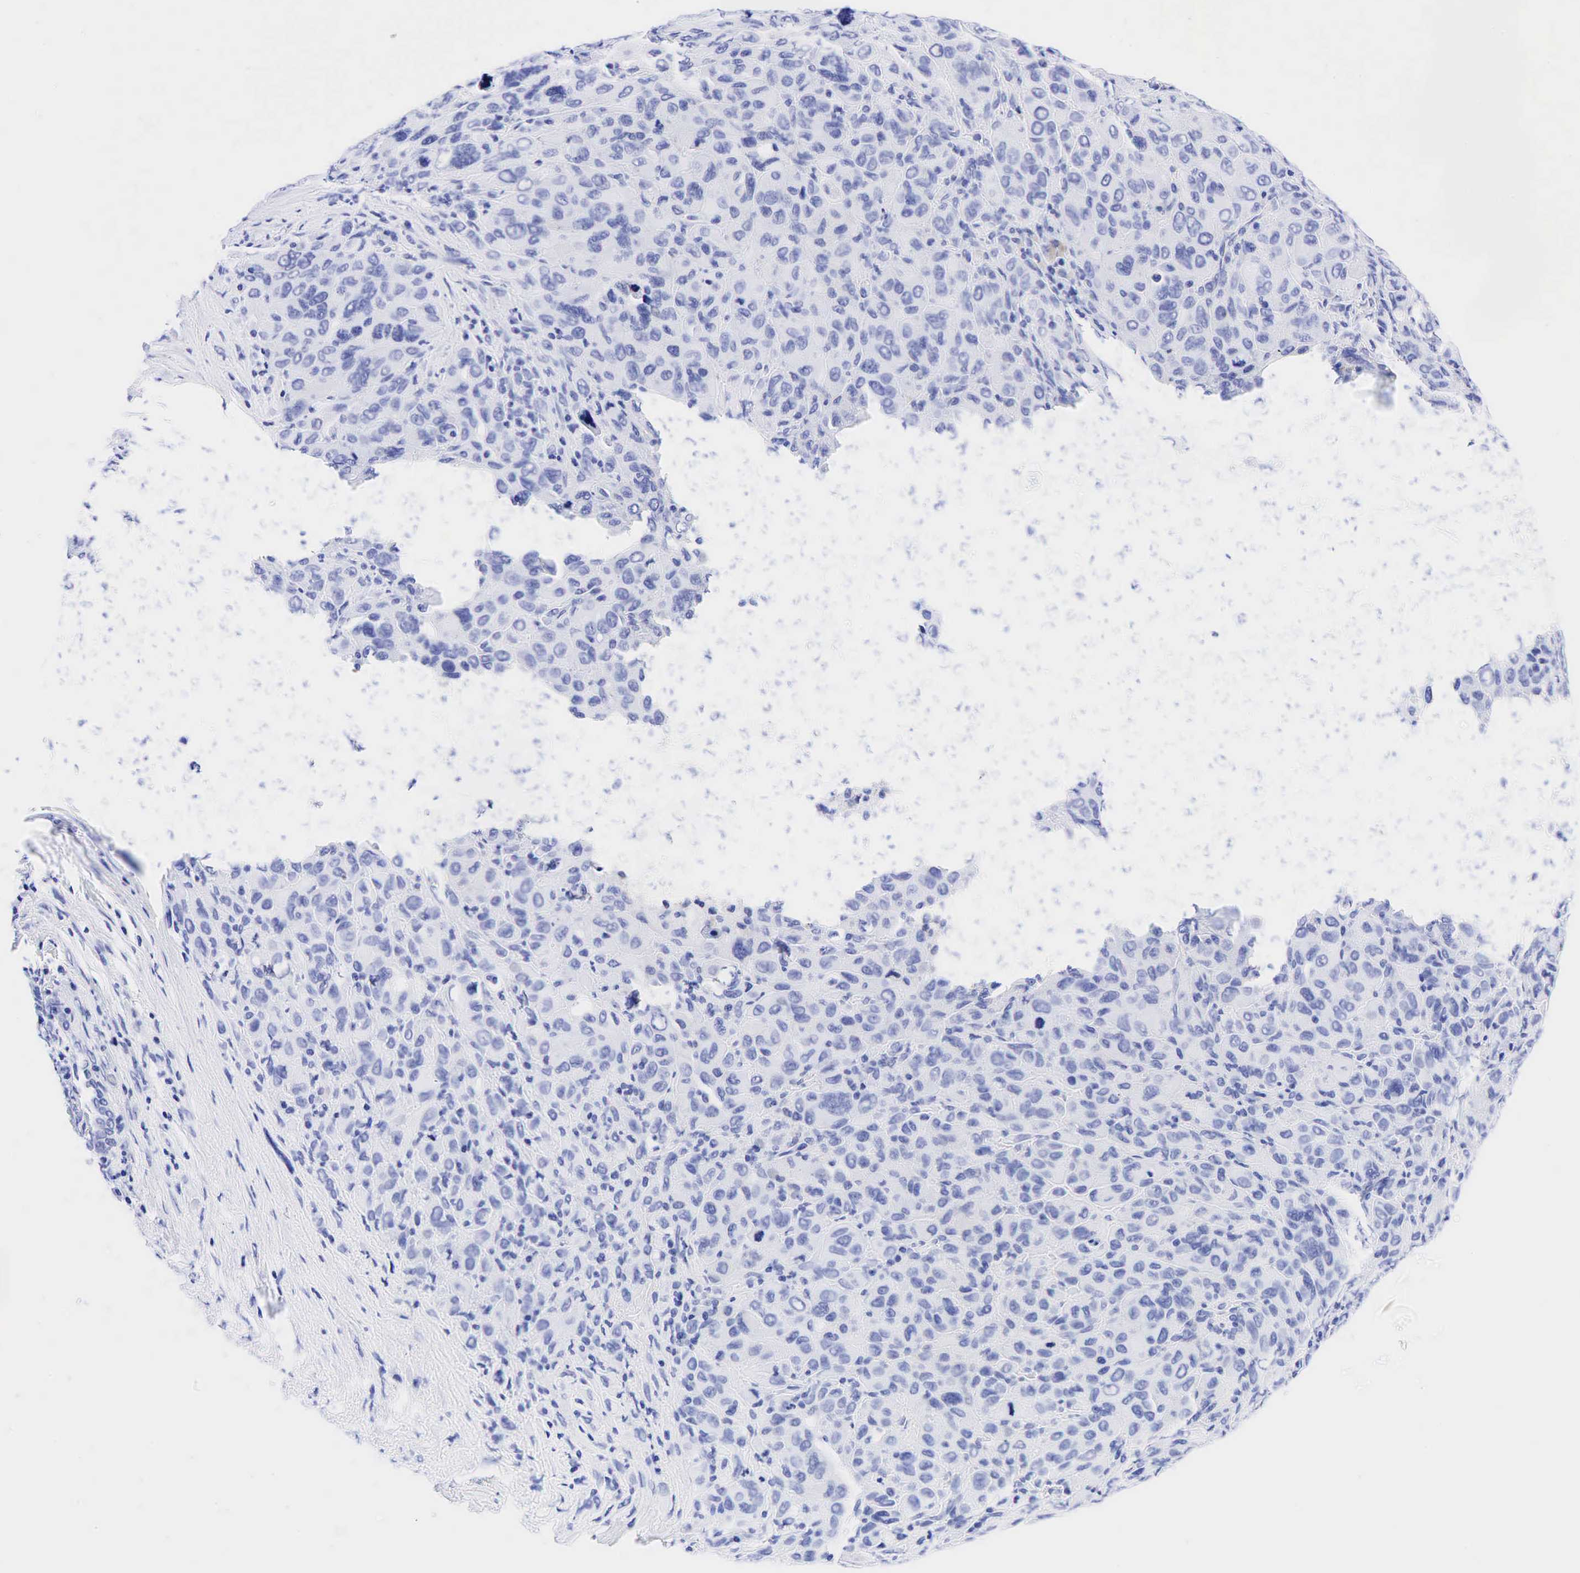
{"staining": {"intensity": "negative", "quantity": "none", "location": "none"}, "tissue": "melanoma", "cell_type": "Tumor cells", "image_type": "cancer", "snomed": [{"axis": "morphology", "description": "Malignant melanoma, Metastatic site"}, {"axis": "topography", "description": "Skin"}], "caption": "High magnification brightfield microscopy of melanoma stained with DAB (brown) and counterstained with hematoxylin (blue): tumor cells show no significant staining.", "gene": "CEACAM5", "patient": {"sex": "male", "age": 32}}